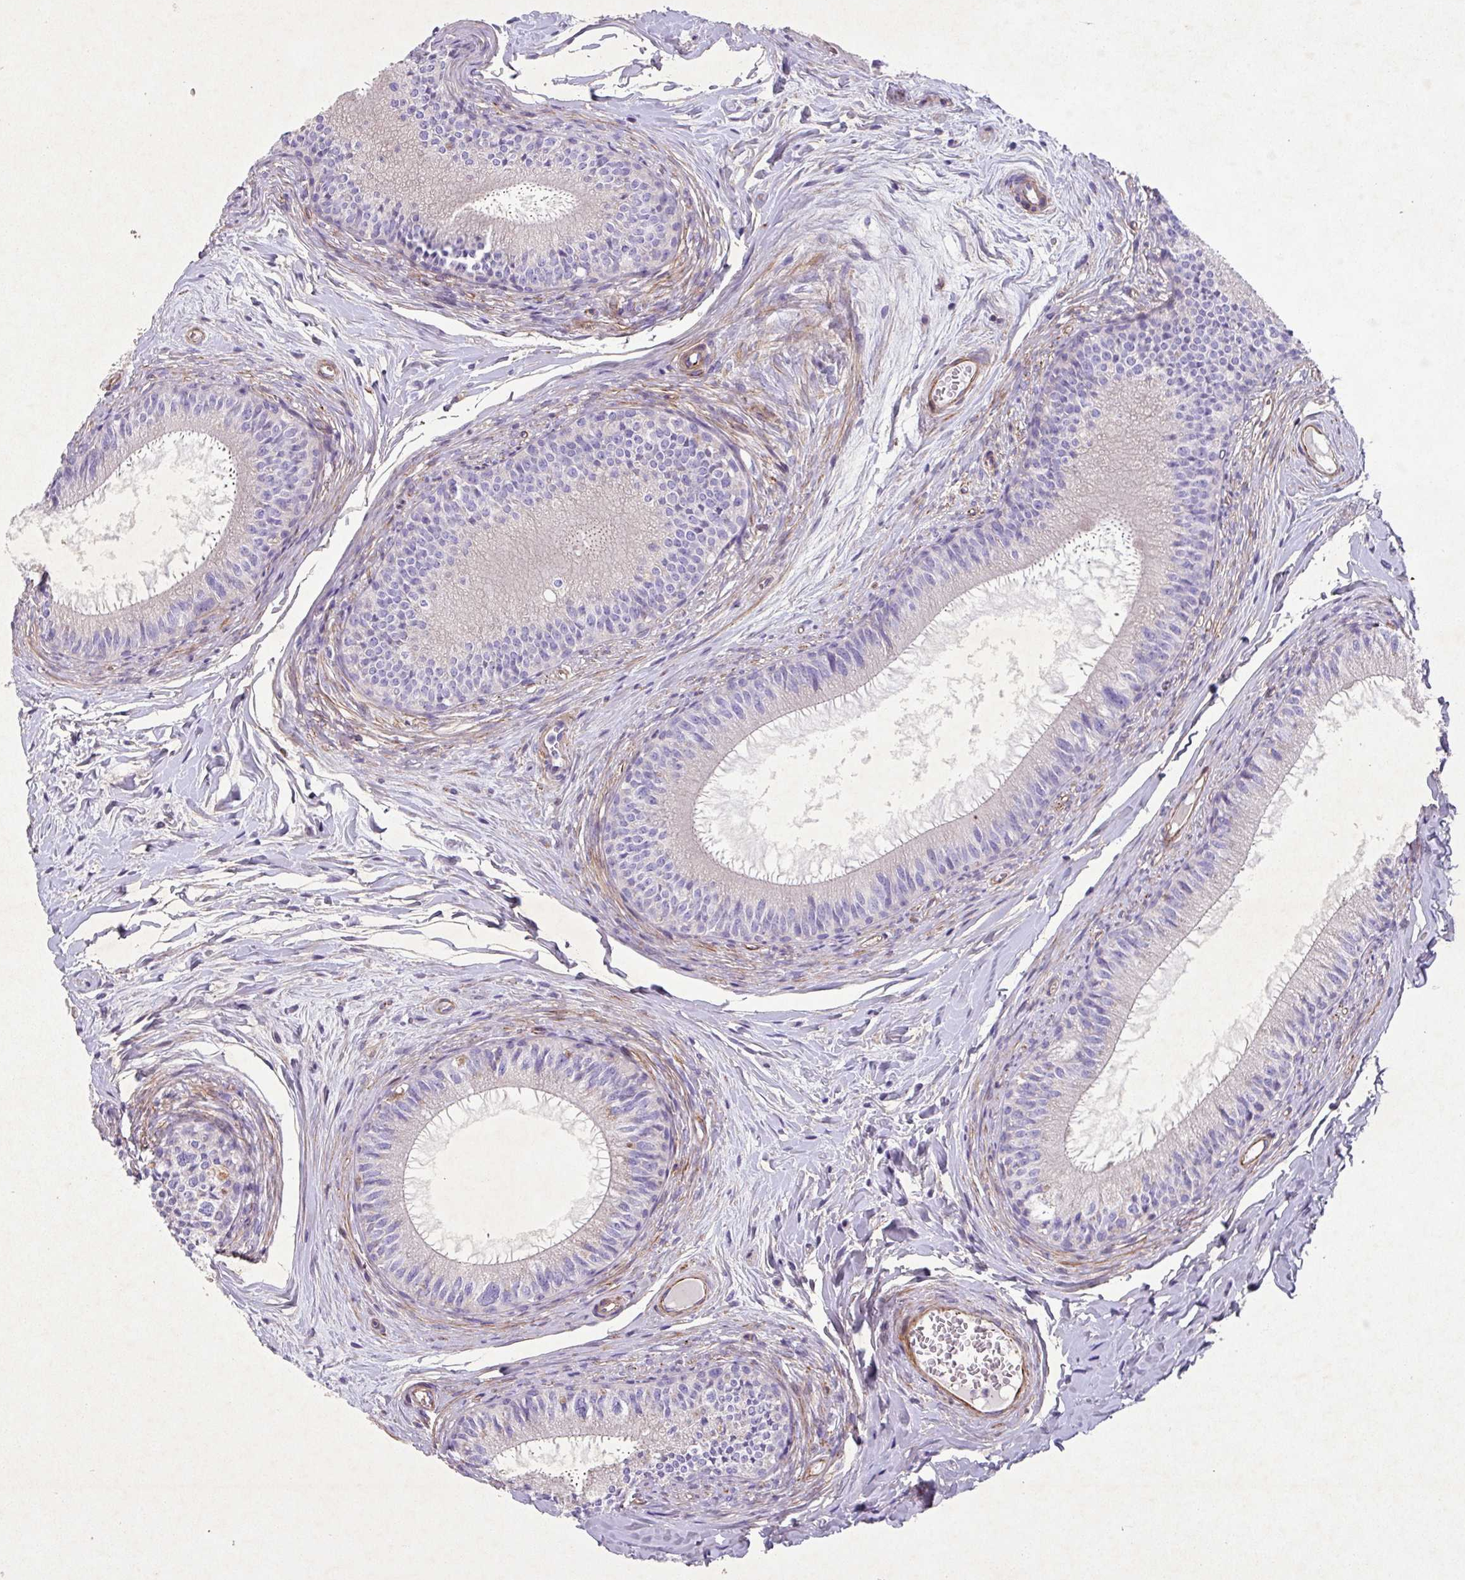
{"staining": {"intensity": "weak", "quantity": "25%-75%", "location": "cytoplasmic/membranous"}, "tissue": "epididymis", "cell_type": "Glandular cells", "image_type": "normal", "snomed": [{"axis": "morphology", "description": "Normal tissue, NOS"}, {"axis": "topography", "description": "Epididymis"}], "caption": "Approximately 25%-75% of glandular cells in benign human epididymis demonstrate weak cytoplasmic/membranous protein staining as visualized by brown immunohistochemical staining.", "gene": "ATP2C2", "patient": {"sex": "male", "age": 25}}